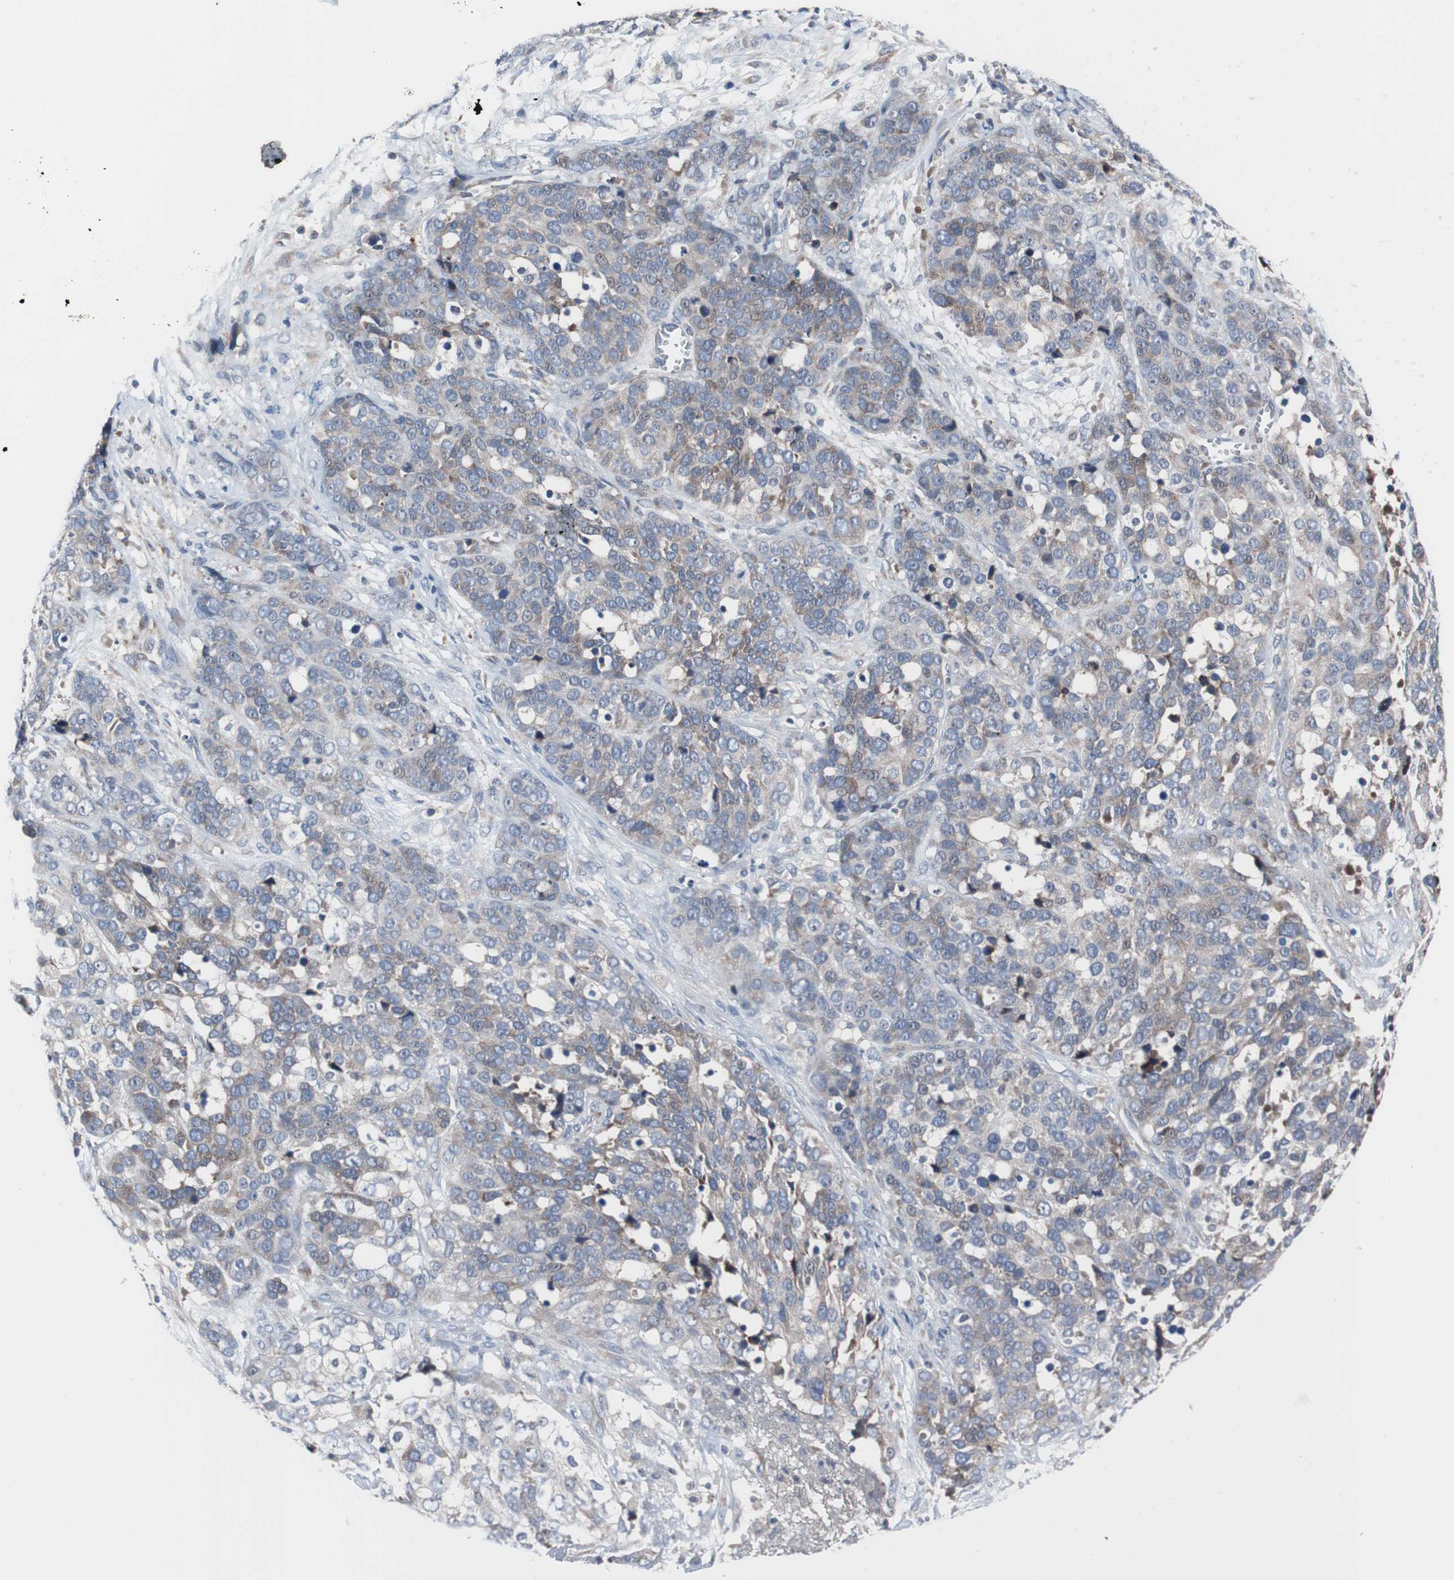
{"staining": {"intensity": "negative", "quantity": "none", "location": "none"}, "tissue": "ovarian cancer", "cell_type": "Tumor cells", "image_type": "cancer", "snomed": [{"axis": "morphology", "description": "Cystadenocarcinoma, serous, NOS"}, {"axis": "topography", "description": "Ovary"}], "caption": "DAB (3,3'-diaminobenzidine) immunohistochemical staining of human serous cystadenocarcinoma (ovarian) reveals no significant positivity in tumor cells. (DAB immunohistochemistry (IHC) visualized using brightfield microscopy, high magnification).", "gene": "KANSL1", "patient": {"sex": "female", "age": 44}}